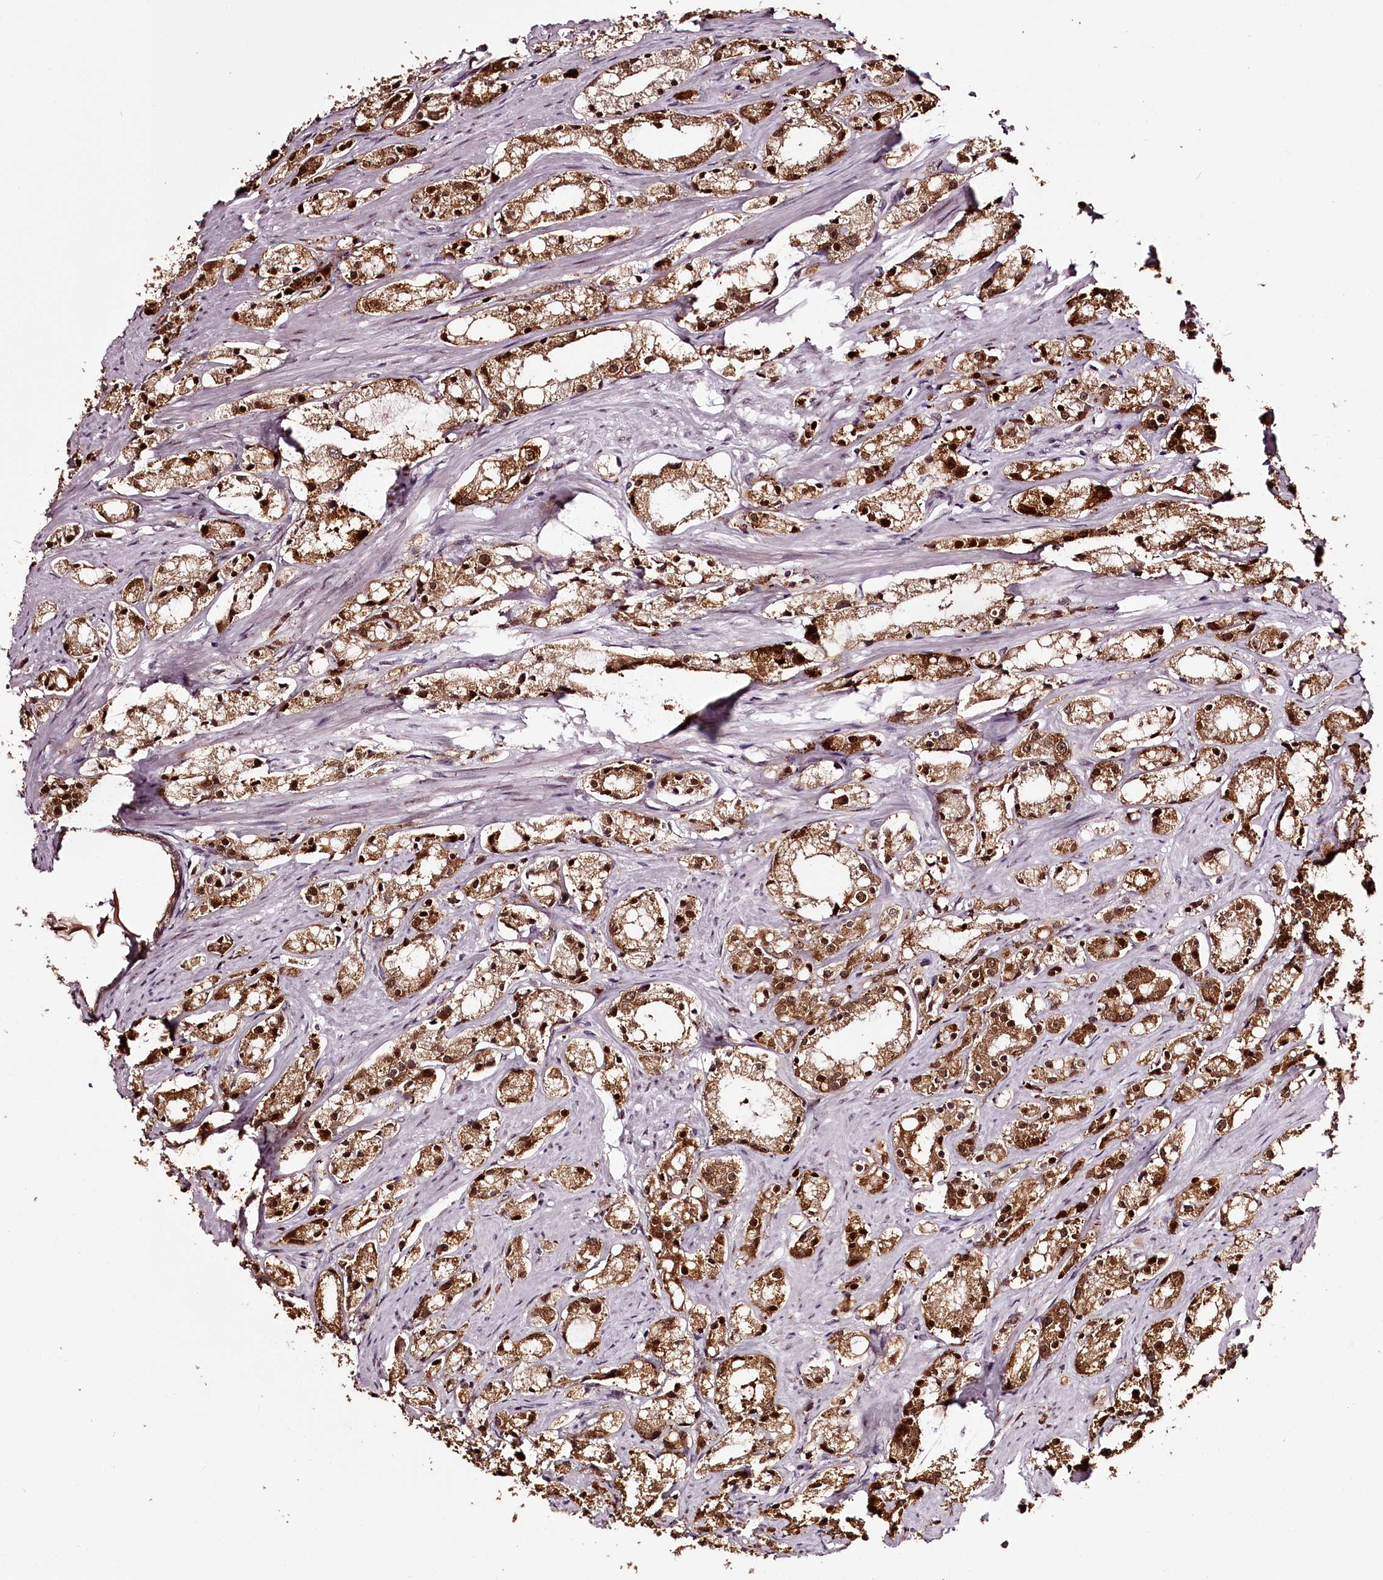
{"staining": {"intensity": "strong", "quantity": ">75%", "location": "cytoplasmic/membranous,nuclear"}, "tissue": "prostate cancer", "cell_type": "Tumor cells", "image_type": "cancer", "snomed": [{"axis": "morphology", "description": "Adenocarcinoma, High grade"}, {"axis": "topography", "description": "Prostate"}], "caption": "This micrograph exhibits prostate cancer stained with immunohistochemistry to label a protein in brown. The cytoplasmic/membranous and nuclear of tumor cells show strong positivity for the protein. Nuclei are counter-stained blue.", "gene": "THYN1", "patient": {"sex": "male", "age": 66}}